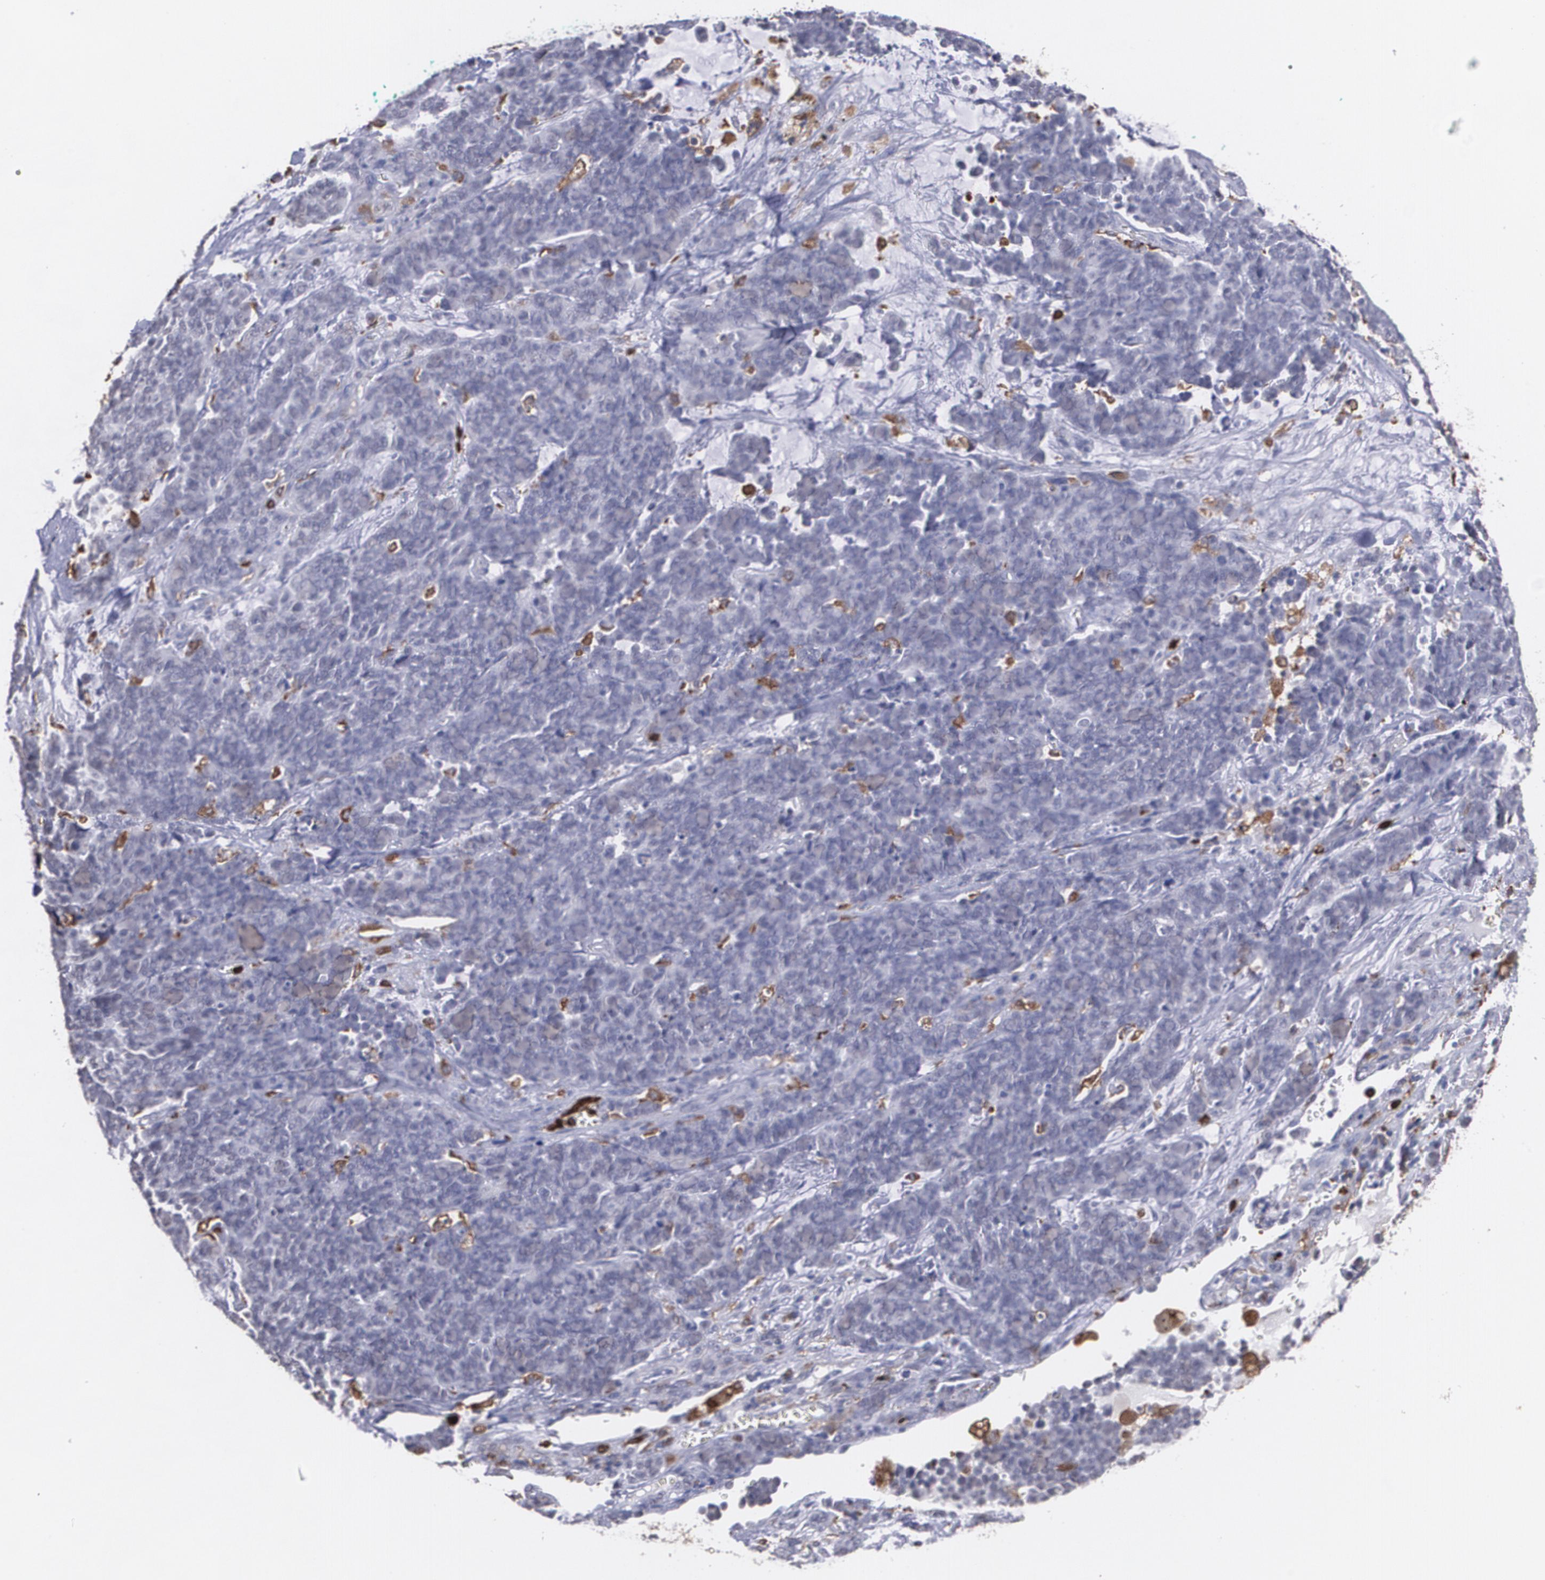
{"staining": {"intensity": "negative", "quantity": "none", "location": "none"}, "tissue": "lung cancer", "cell_type": "Tumor cells", "image_type": "cancer", "snomed": [{"axis": "morphology", "description": "Neoplasm, malignant, NOS"}, {"axis": "topography", "description": "Lung"}], "caption": "Lung cancer (malignant neoplasm) was stained to show a protein in brown. There is no significant staining in tumor cells.", "gene": "NCF2", "patient": {"sex": "female", "age": 58}}